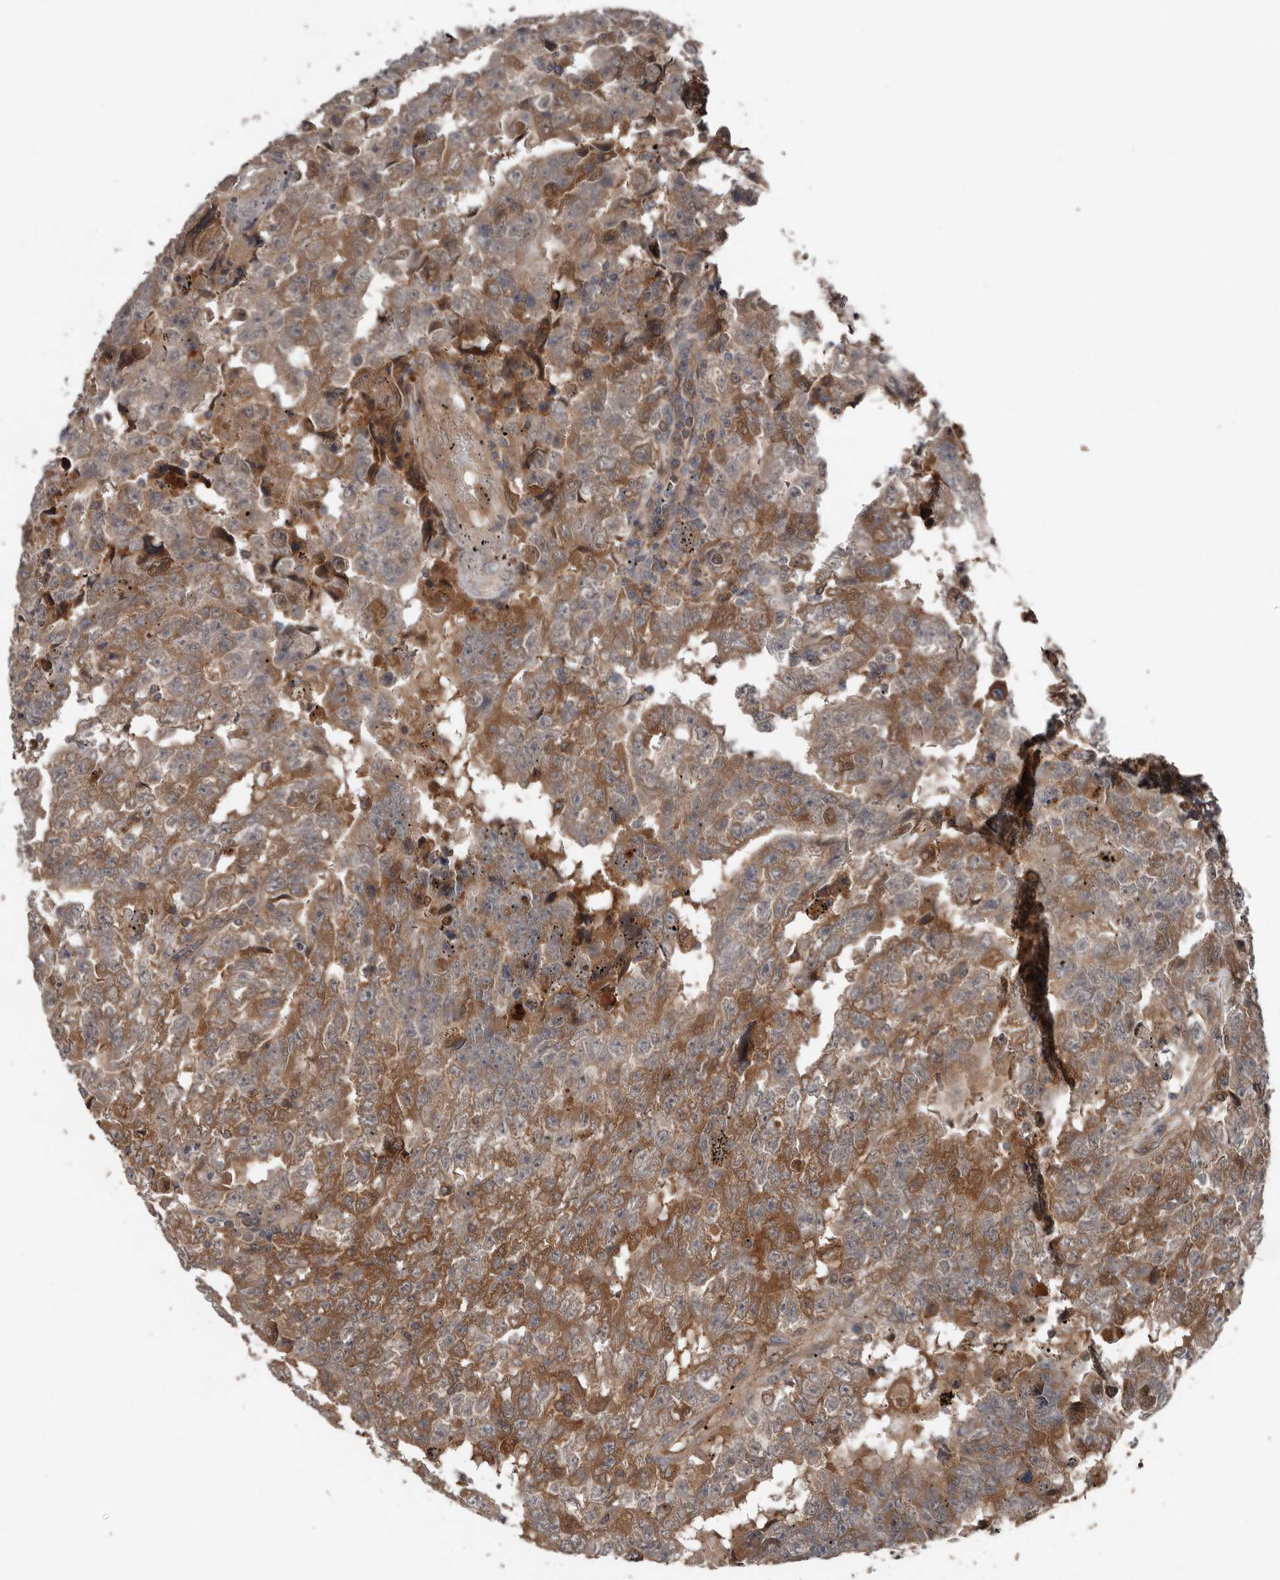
{"staining": {"intensity": "moderate", "quantity": ">75%", "location": "cytoplasmic/membranous"}, "tissue": "testis cancer", "cell_type": "Tumor cells", "image_type": "cancer", "snomed": [{"axis": "morphology", "description": "Carcinoma, Embryonal, NOS"}, {"axis": "topography", "description": "Testis"}], "caption": "Tumor cells exhibit moderate cytoplasmic/membranous staining in approximately >75% of cells in testis cancer.", "gene": "DNAJB4", "patient": {"sex": "male", "age": 25}}